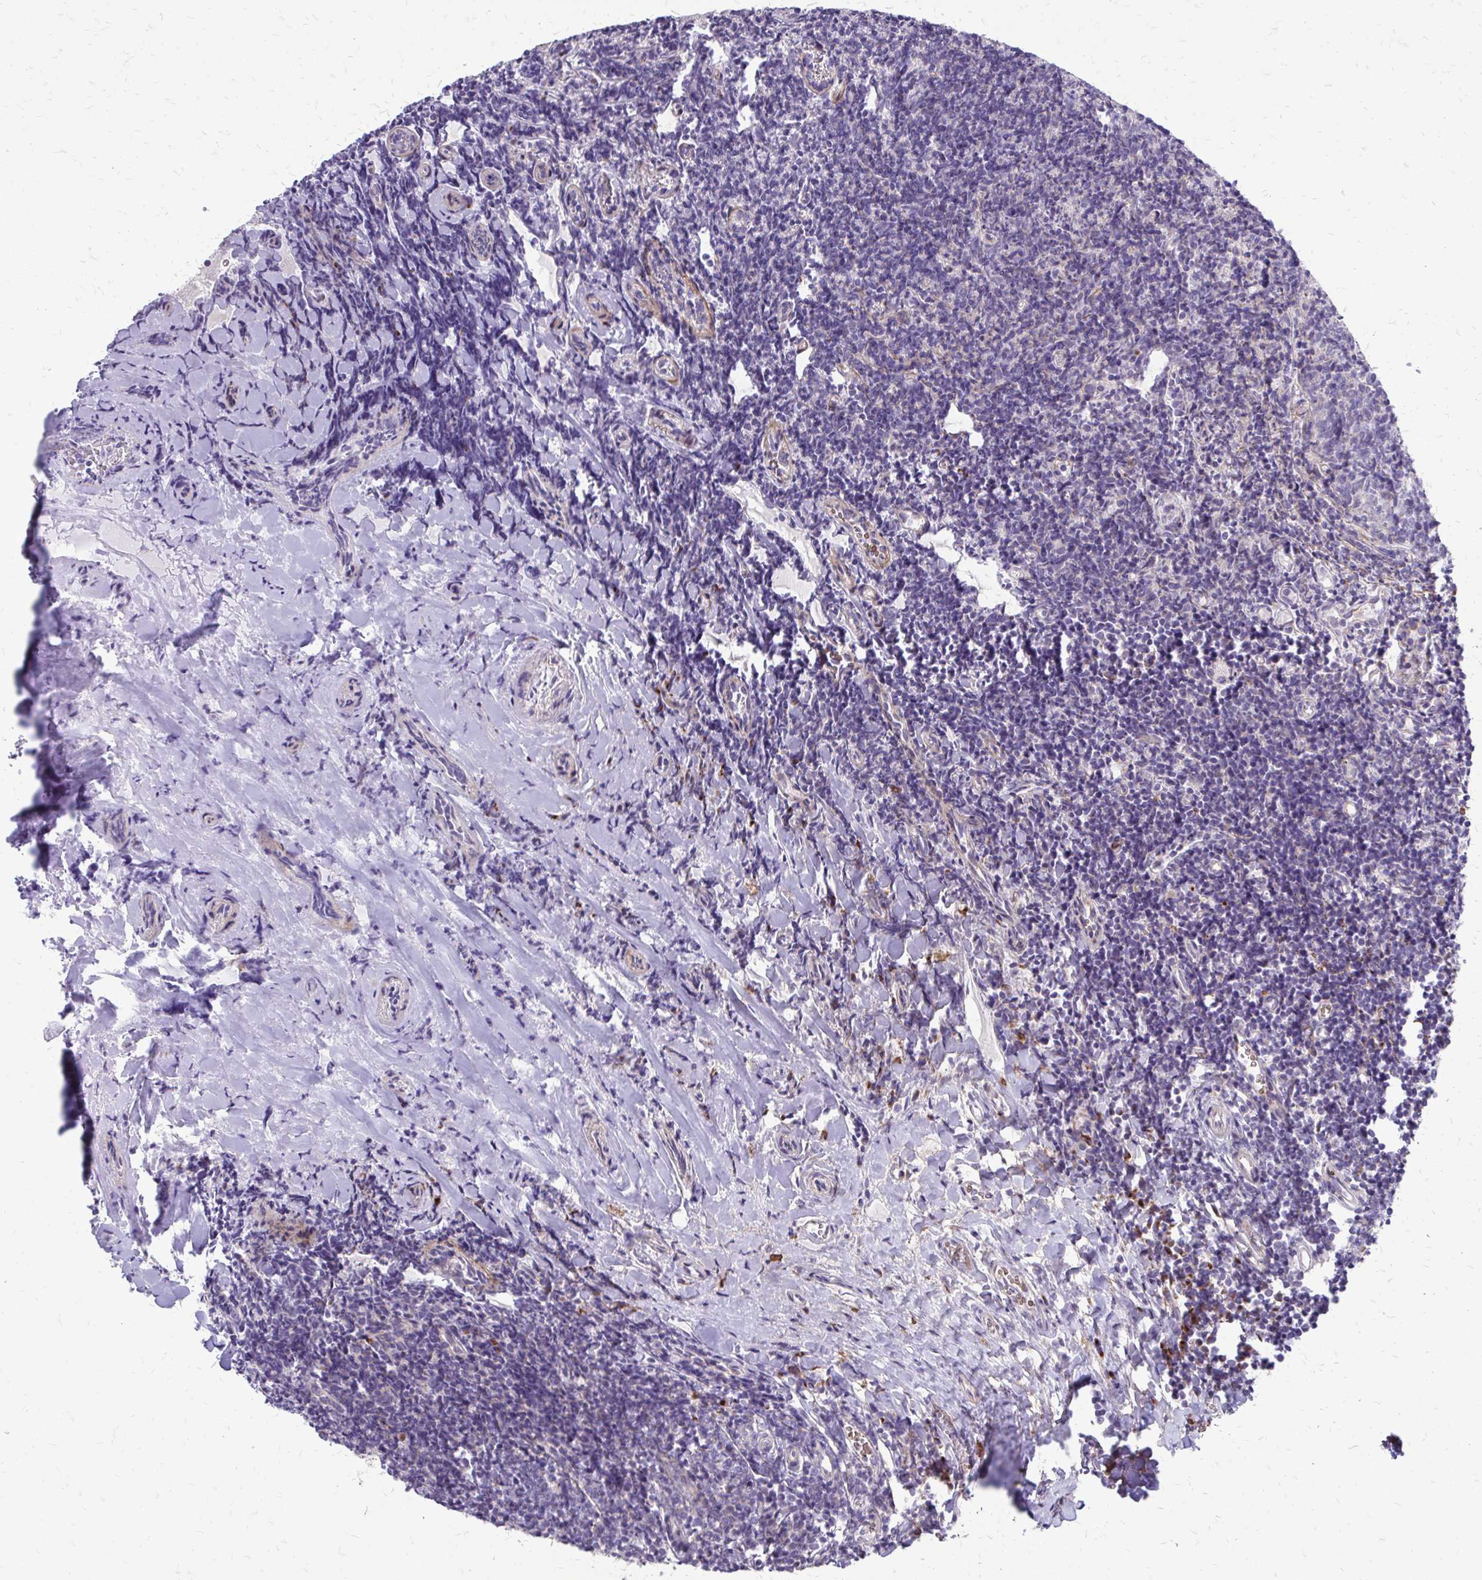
{"staining": {"intensity": "negative", "quantity": "none", "location": "none"}, "tissue": "tonsil", "cell_type": "Germinal center cells", "image_type": "normal", "snomed": [{"axis": "morphology", "description": "Normal tissue, NOS"}, {"axis": "topography", "description": "Tonsil"}], "caption": "The micrograph demonstrates no significant positivity in germinal center cells of tonsil.", "gene": "FUNDC2", "patient": {"sex": "female", "age": 10}}